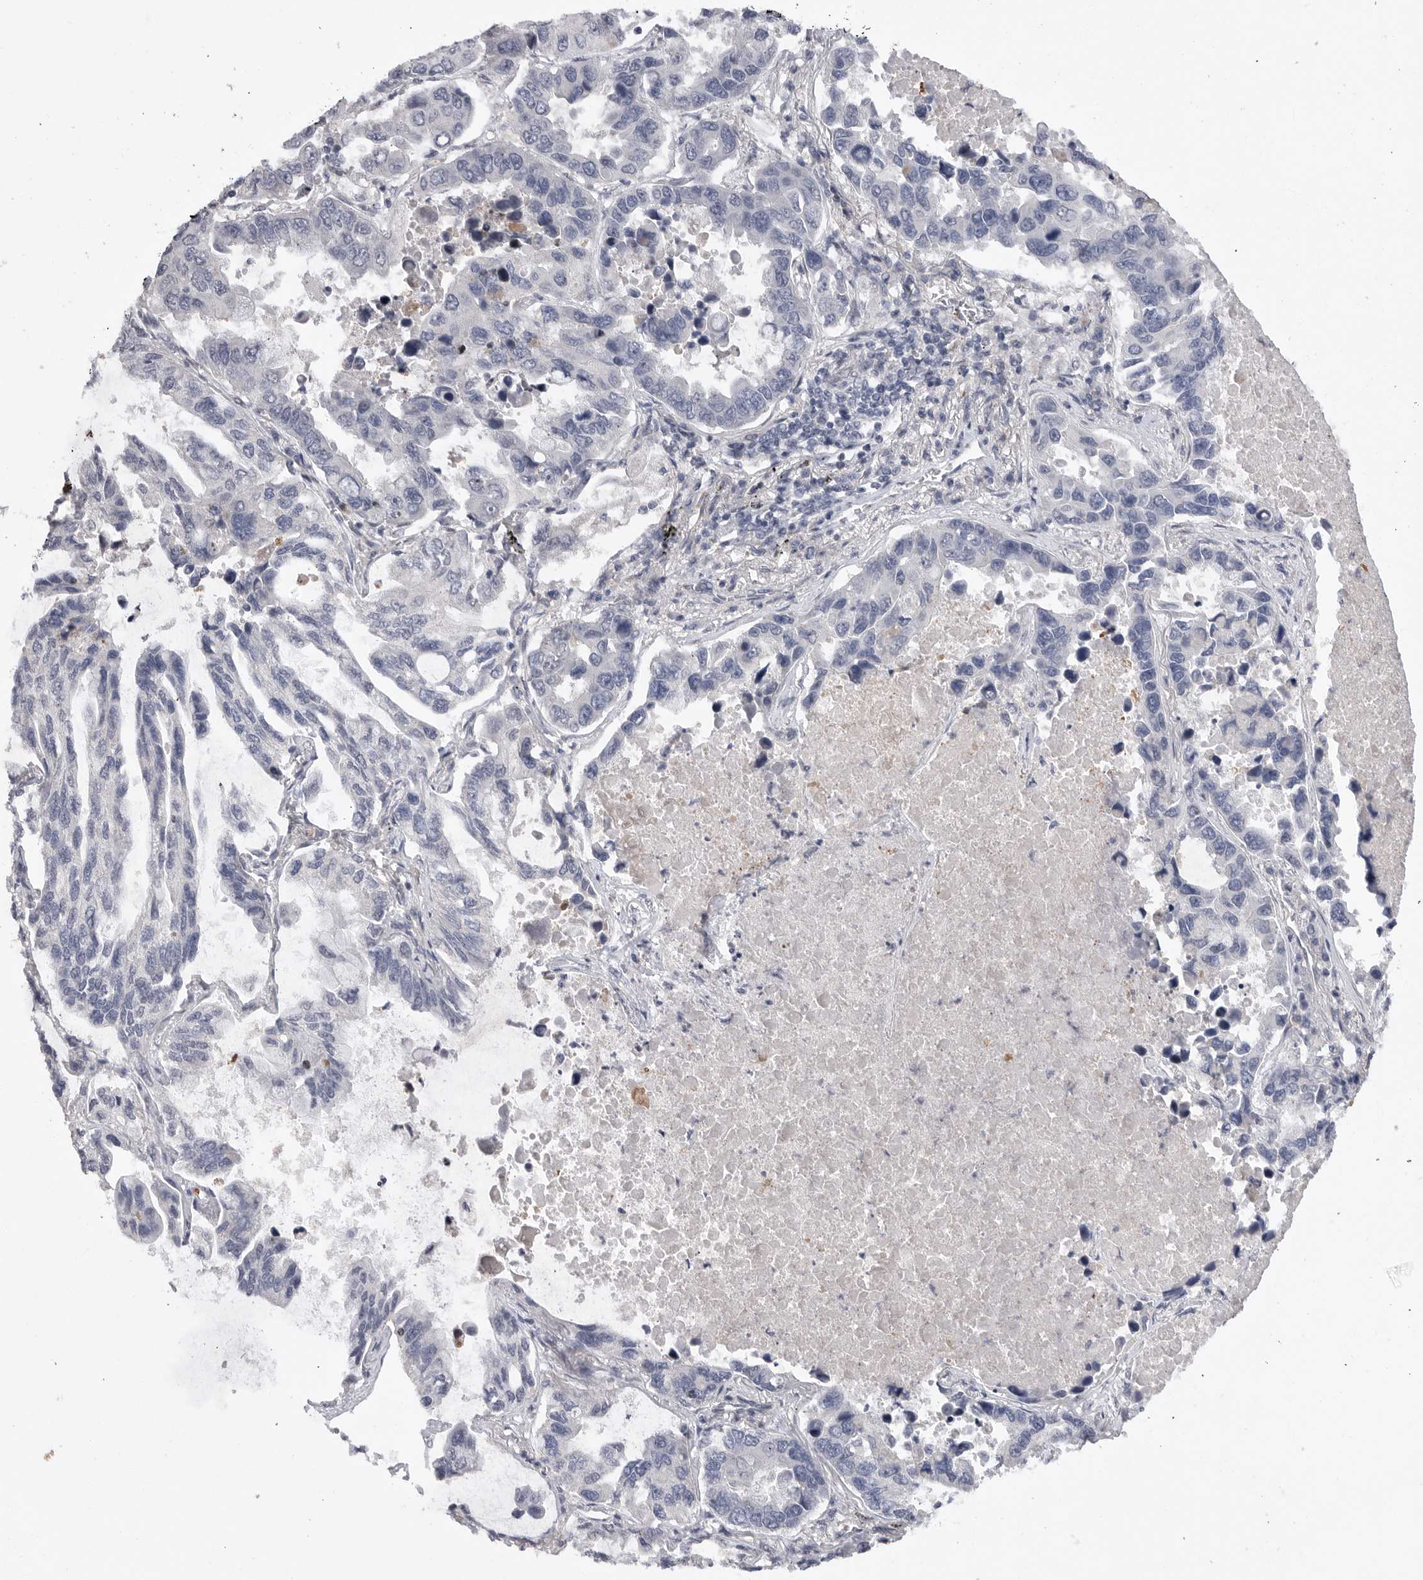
{"staining": {"intensity": "negative", "quantity": "none", "location": "none"}, "tissue": "lung cancer", "cell_type": "Tumor cells", "image_type": "cancer", "snomed": [{"axis": "morphology", "description": "Adenocarcinoma, NOS"}, {"axis": "topography", "description": "Lung"}], "caption": "The image shows no significant expression in tumor cells of lung adenocarcinoma. (Stains: DAB immunohistochemistry (IHC) with hematoxylin counter stain, Microscopy: brightfield microscopy at high magnification).", "gene": "FBXO43", "patient": {"sex": "male", "age": 64}}